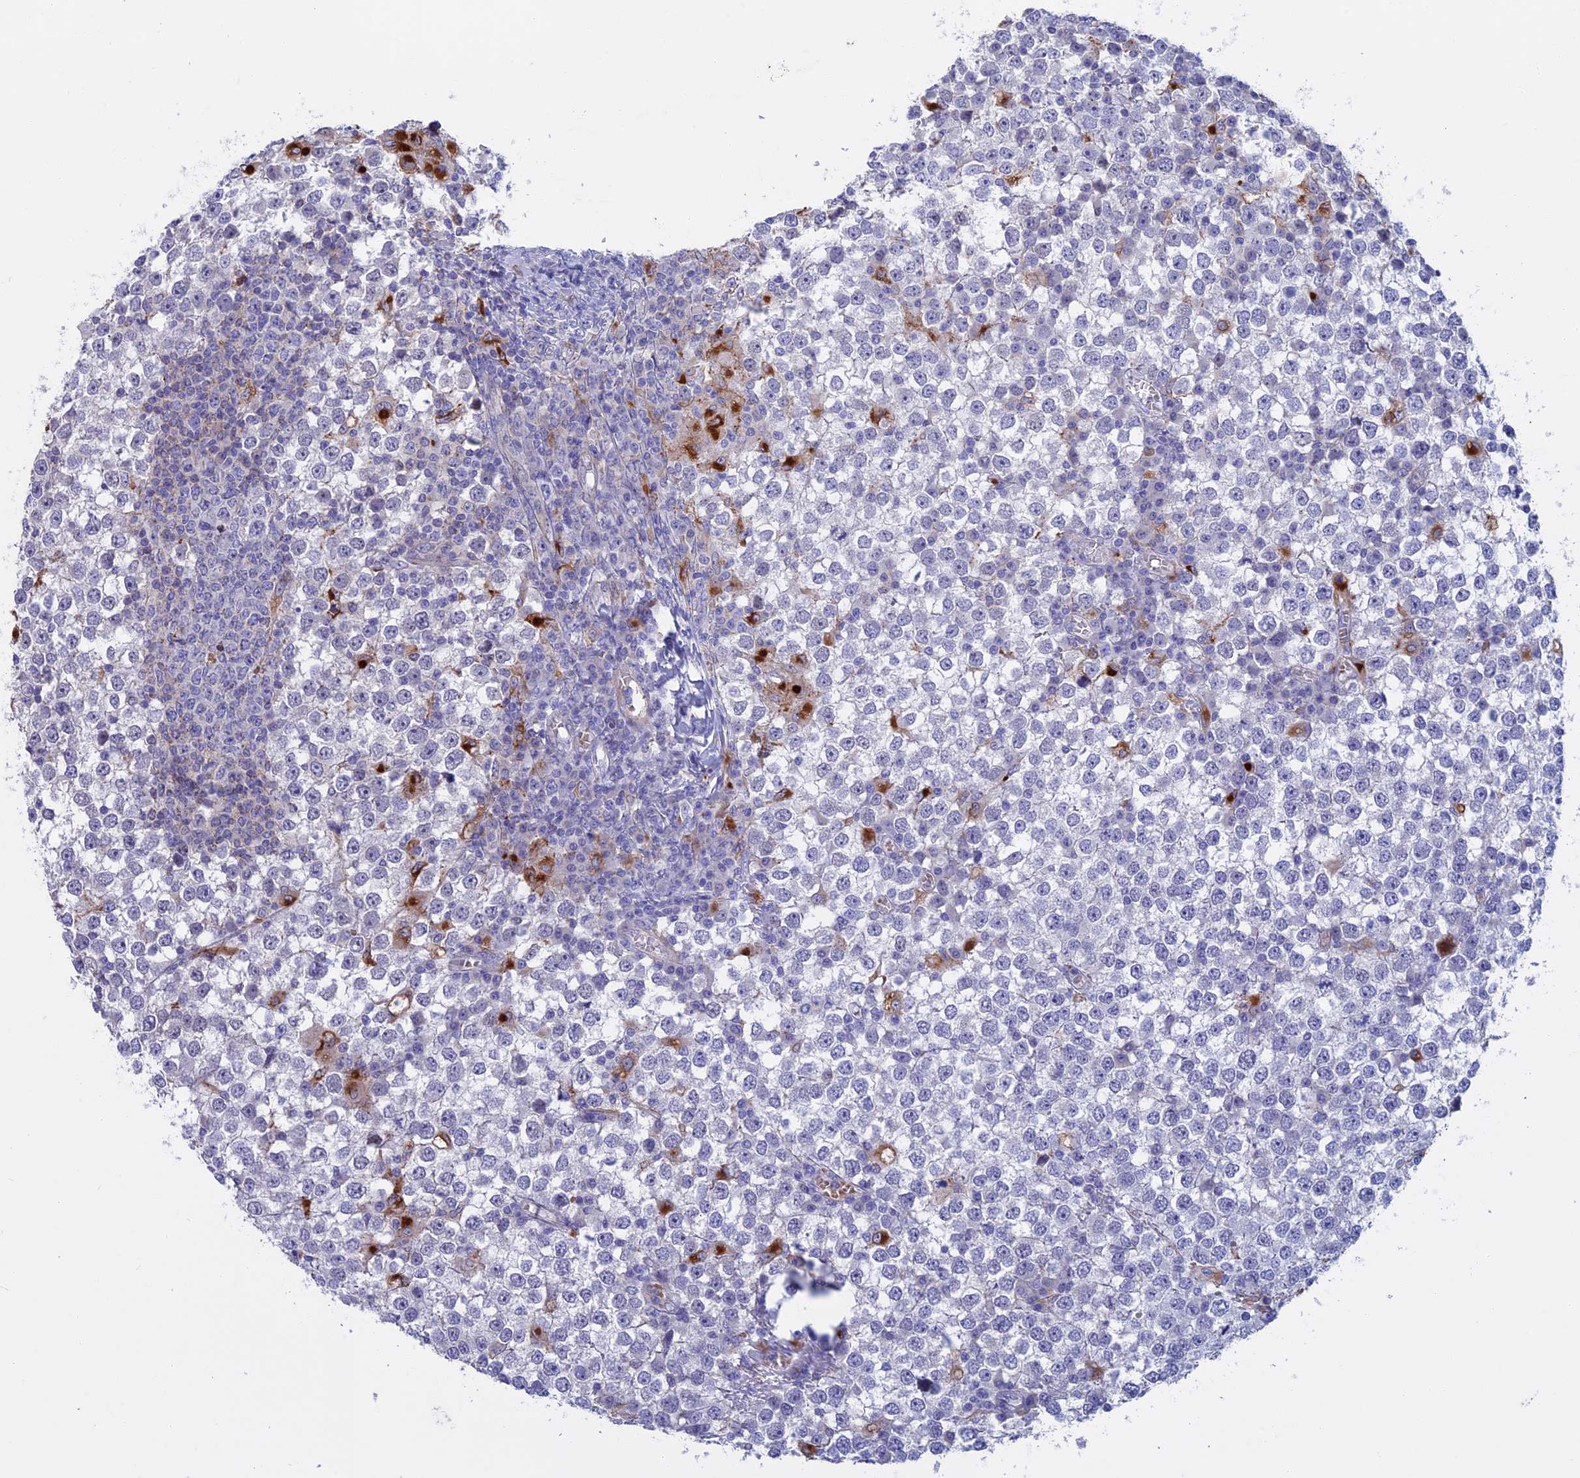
{"staining": {"intensity": "negative", "quantity": "none", "location": "none"}, "tissue": "testis cancer", "cell_type": "Tumor cells", "image_type": "cancer", "snomed": [{"axis": "morphology", "description": "Seminoma, NOS"}, {"axis": "topography", "description": "Testis"}], "caption": "This is an immunohistochemistry histopathology image of human testis seminoma. There is no positivity in tumor cells.", "gene": "SLC2A6", "patient": {"sex": "male", "age": 65}}